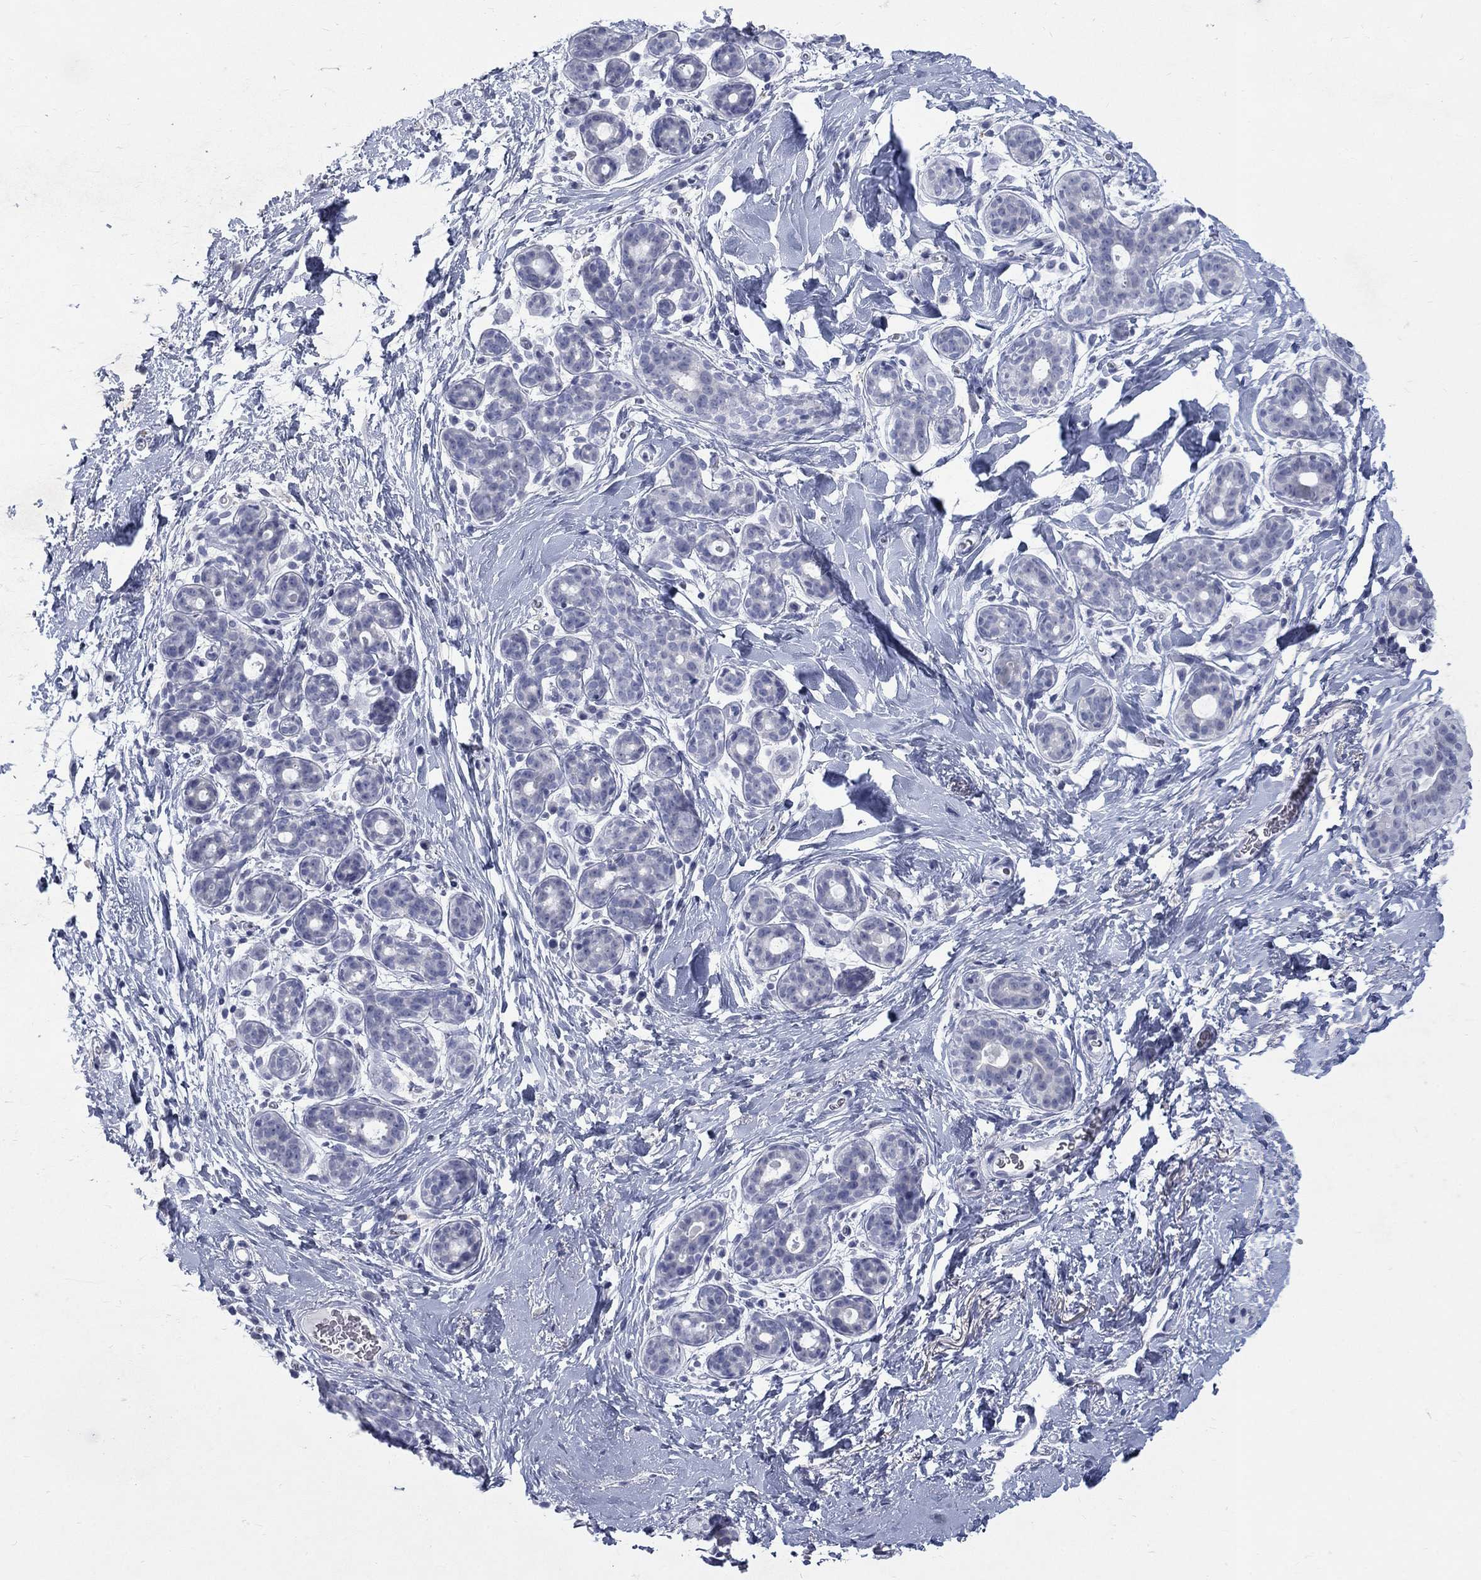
{"staining": {"intensity": "negative", "quantity": "none", "location": "none"}, "tissue": "breast", "cell_type": "Adipocytes", "image_type": "normal", "snomed": [{"axis": "morphology", "description": "Normal tissue, NOS"}, {"axis": "topography", "description": "Breast"}], "caption": "High power microscopy photomicrograph of an immunohistochemistry (IHC) photomicrograph of normal breast, revealing no significant staining in adipocytes. (DAB (3,3'-diaminobenzidine) immunohistochemistry (IHC) visualized using brightfield microscopy, high magnification).", "gene": "RFTN2", "patient": {"sex": "female", "age": 43}}